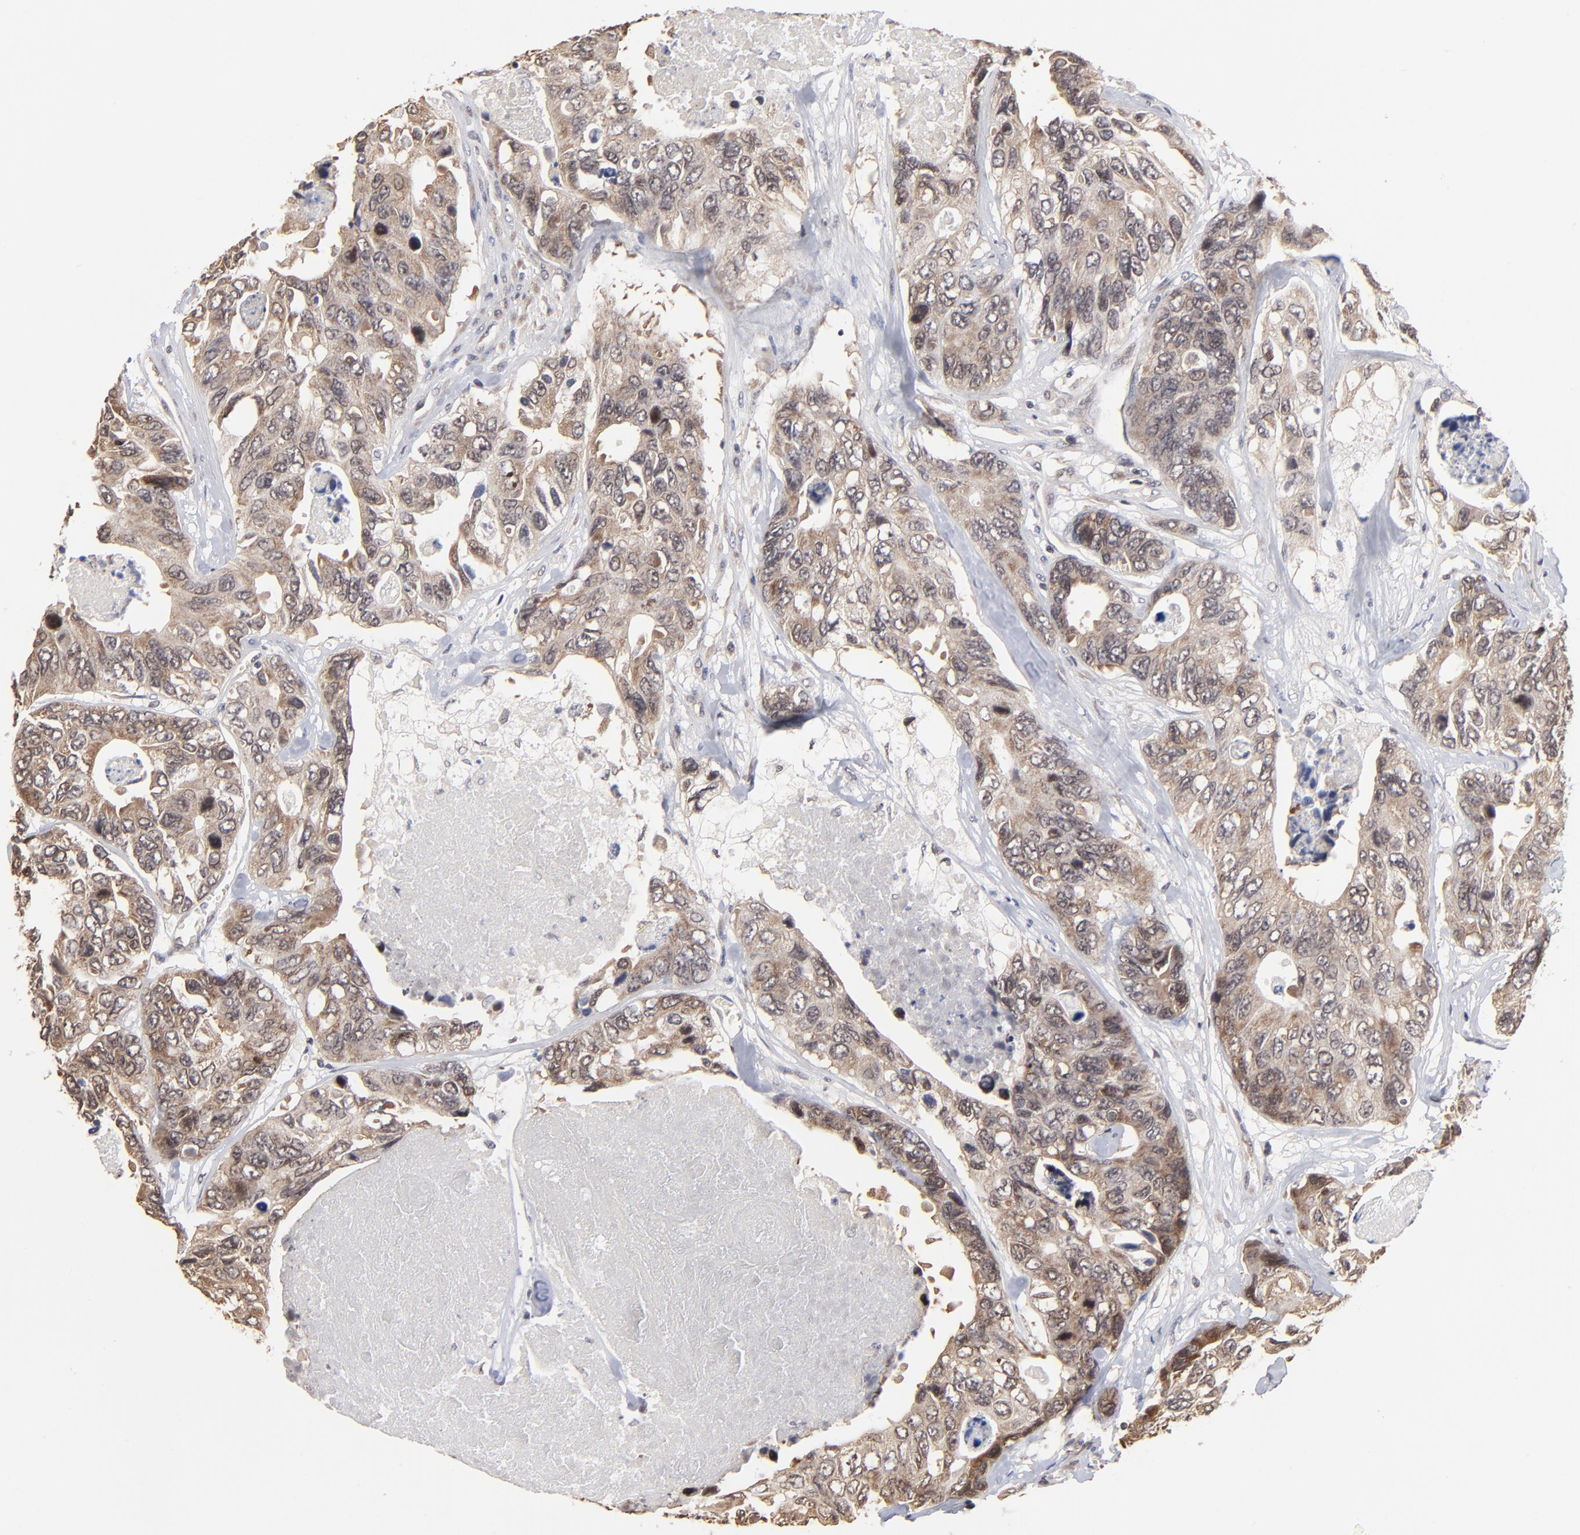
{"staining": {"intensity": "weak", "quantity": ">75%", "location": "cytoplasmic/membranous"}, "tissue": "colorectal cancer", "cell_type": "Tumor cells", "image_type": "cancer", "snomed": [{"axis": "morphology", "description": "Adenocarcinoma, NOS"}, {"axis": "topography", "description": "Colon"}], "caption": "Weak cytoplasmic/membranous protein staining is present in approximately >75% of tumor cells in colorectal cancer.", "gene": "BRPF1", "patient": {"sex": "female", "age": 86}}